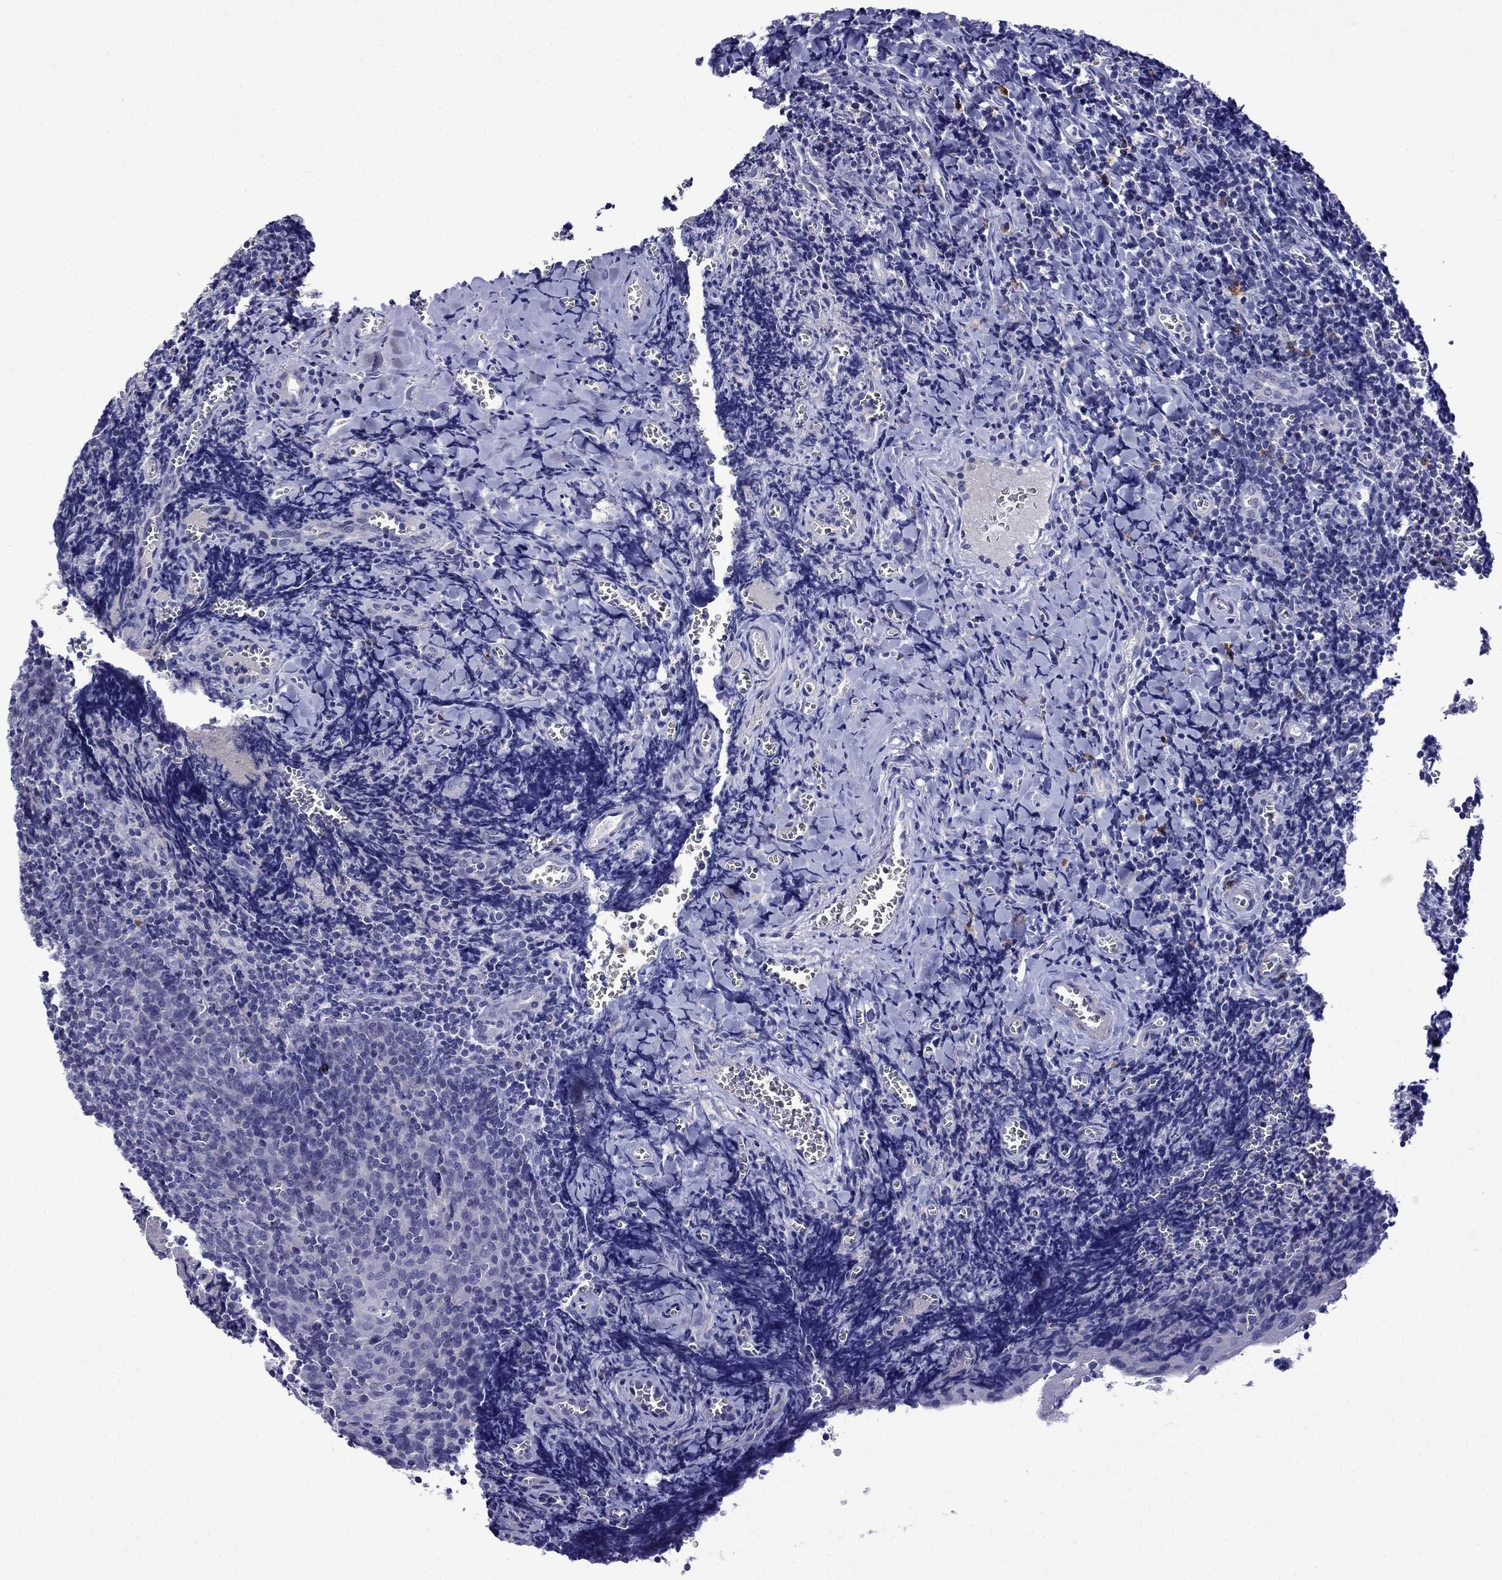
{"staining": {"intensity": "negative", "quantity": "none", "location": "none"}, "tissue": "tonsil", "cell_type": "Germinal center cells", "image_type": "normal", "snomed": [{"axis": "morphology", "description": "Normal tissue, NOS"}, {"axis": "morphology", "description": "Inflammation, NOS"}, {"axis": "topography", "description": "Tonsil"}], "caption": "Immunohistochemistry image of normal tonsil: tonsil stained with DAB (3,3'-diaminobenzidine) displays no significant protein positivity in germinal center cells.", "gene": "STAR", "patient": {"sex": "female", "age": 31}}